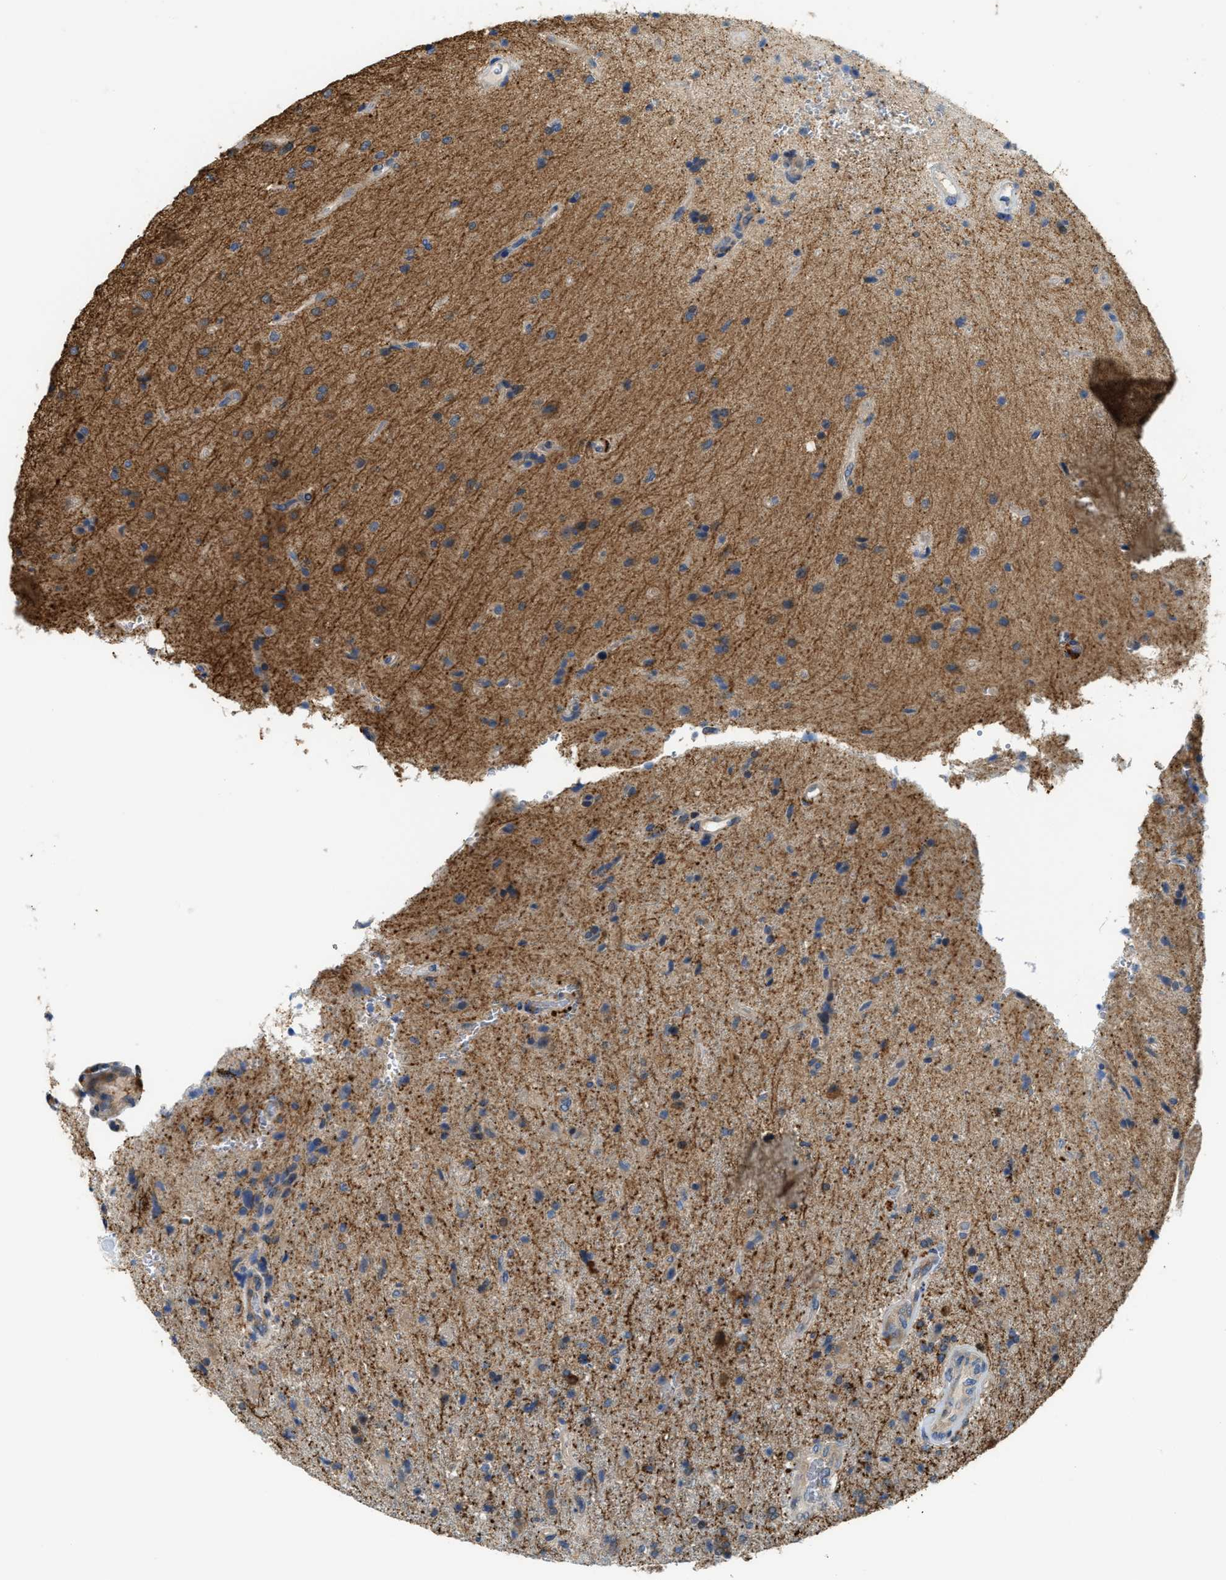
{"staining": {"intensity": "moderate", "quantity": "<25%", "location": "cytoplasmic/membranous"}, "tissue": "glioma", "cell_type": "Tumor cells", "image_type": "cancer", "snomed": [{"axis": "morphology", "description": "Glioma, malignant, High grade"}, {"axis": "topography", "description": "Brain"}], "caption": "This is a histology image of IHC staining of glioma, which shows moderate staining in the cytoplasmic/membranous of tumor cells.", "gene": "KLHDC10", "patient": {"sex": "male", "age": 72}}